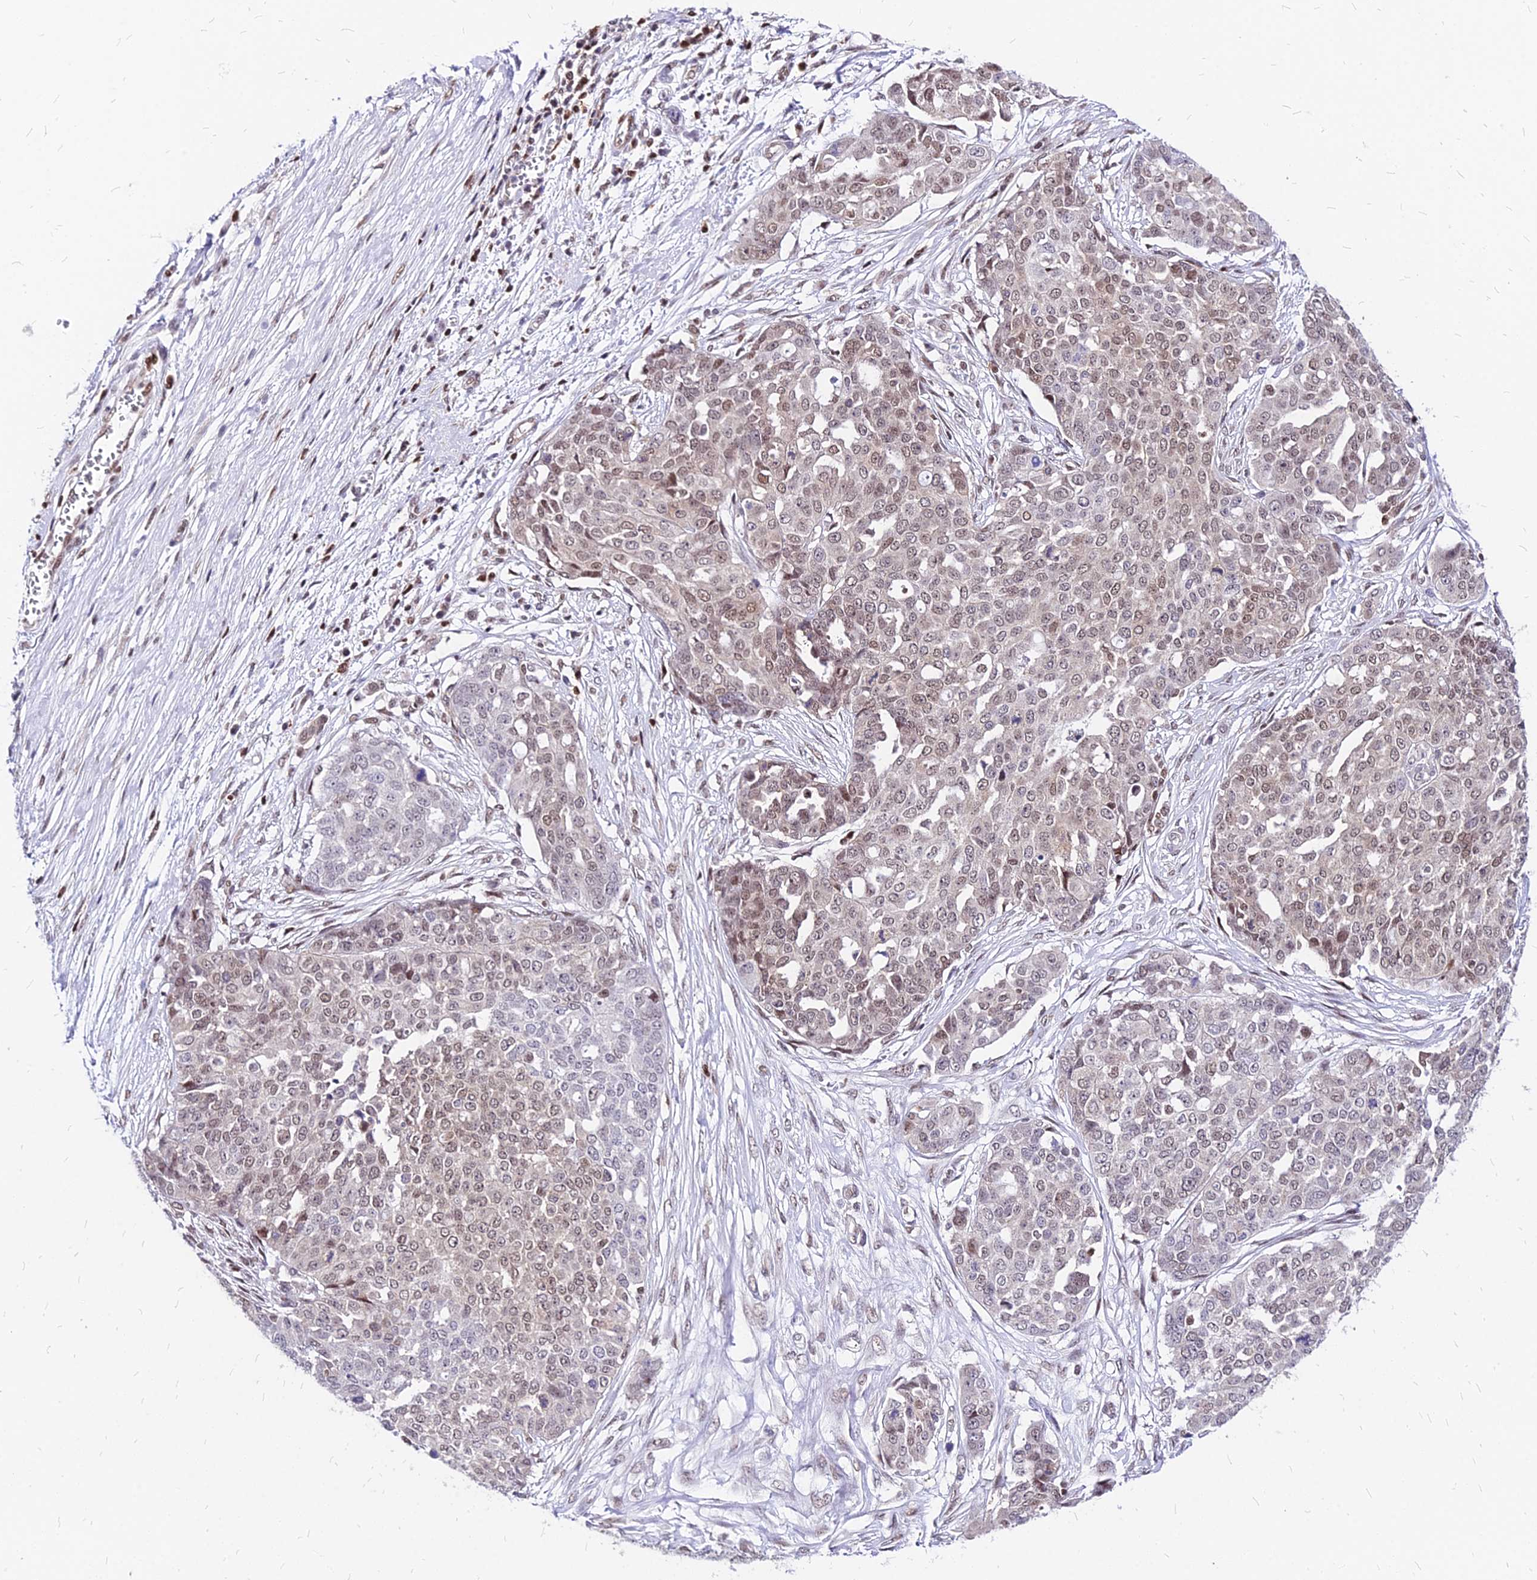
{"staining": {"intensity": "weak", "quantity": "25%-75%", "location": "nuclear"}, "tissue": "ovarian cancer", "cell_type": "Tumor cells", "image_type": "cancer", "snomed": [{"axis": "morphology", "description": "Cystadenocarcinoma, serous, NOS"}, {"axis": "topography", "description": "Soft tissue"}, {"axis": "topography", "description": "Ovary"}], "caption": "Immunohistochemical staining of ovarian serous cystadenocarcinoma shows low levels of weak nuclear protein positivity in about 25%-75% of tumor cells. (Brightfield microscopy of DAB IHC at high magnification).", "gene": "PAXX", "patient": {"sex": "female", "age": 57}}